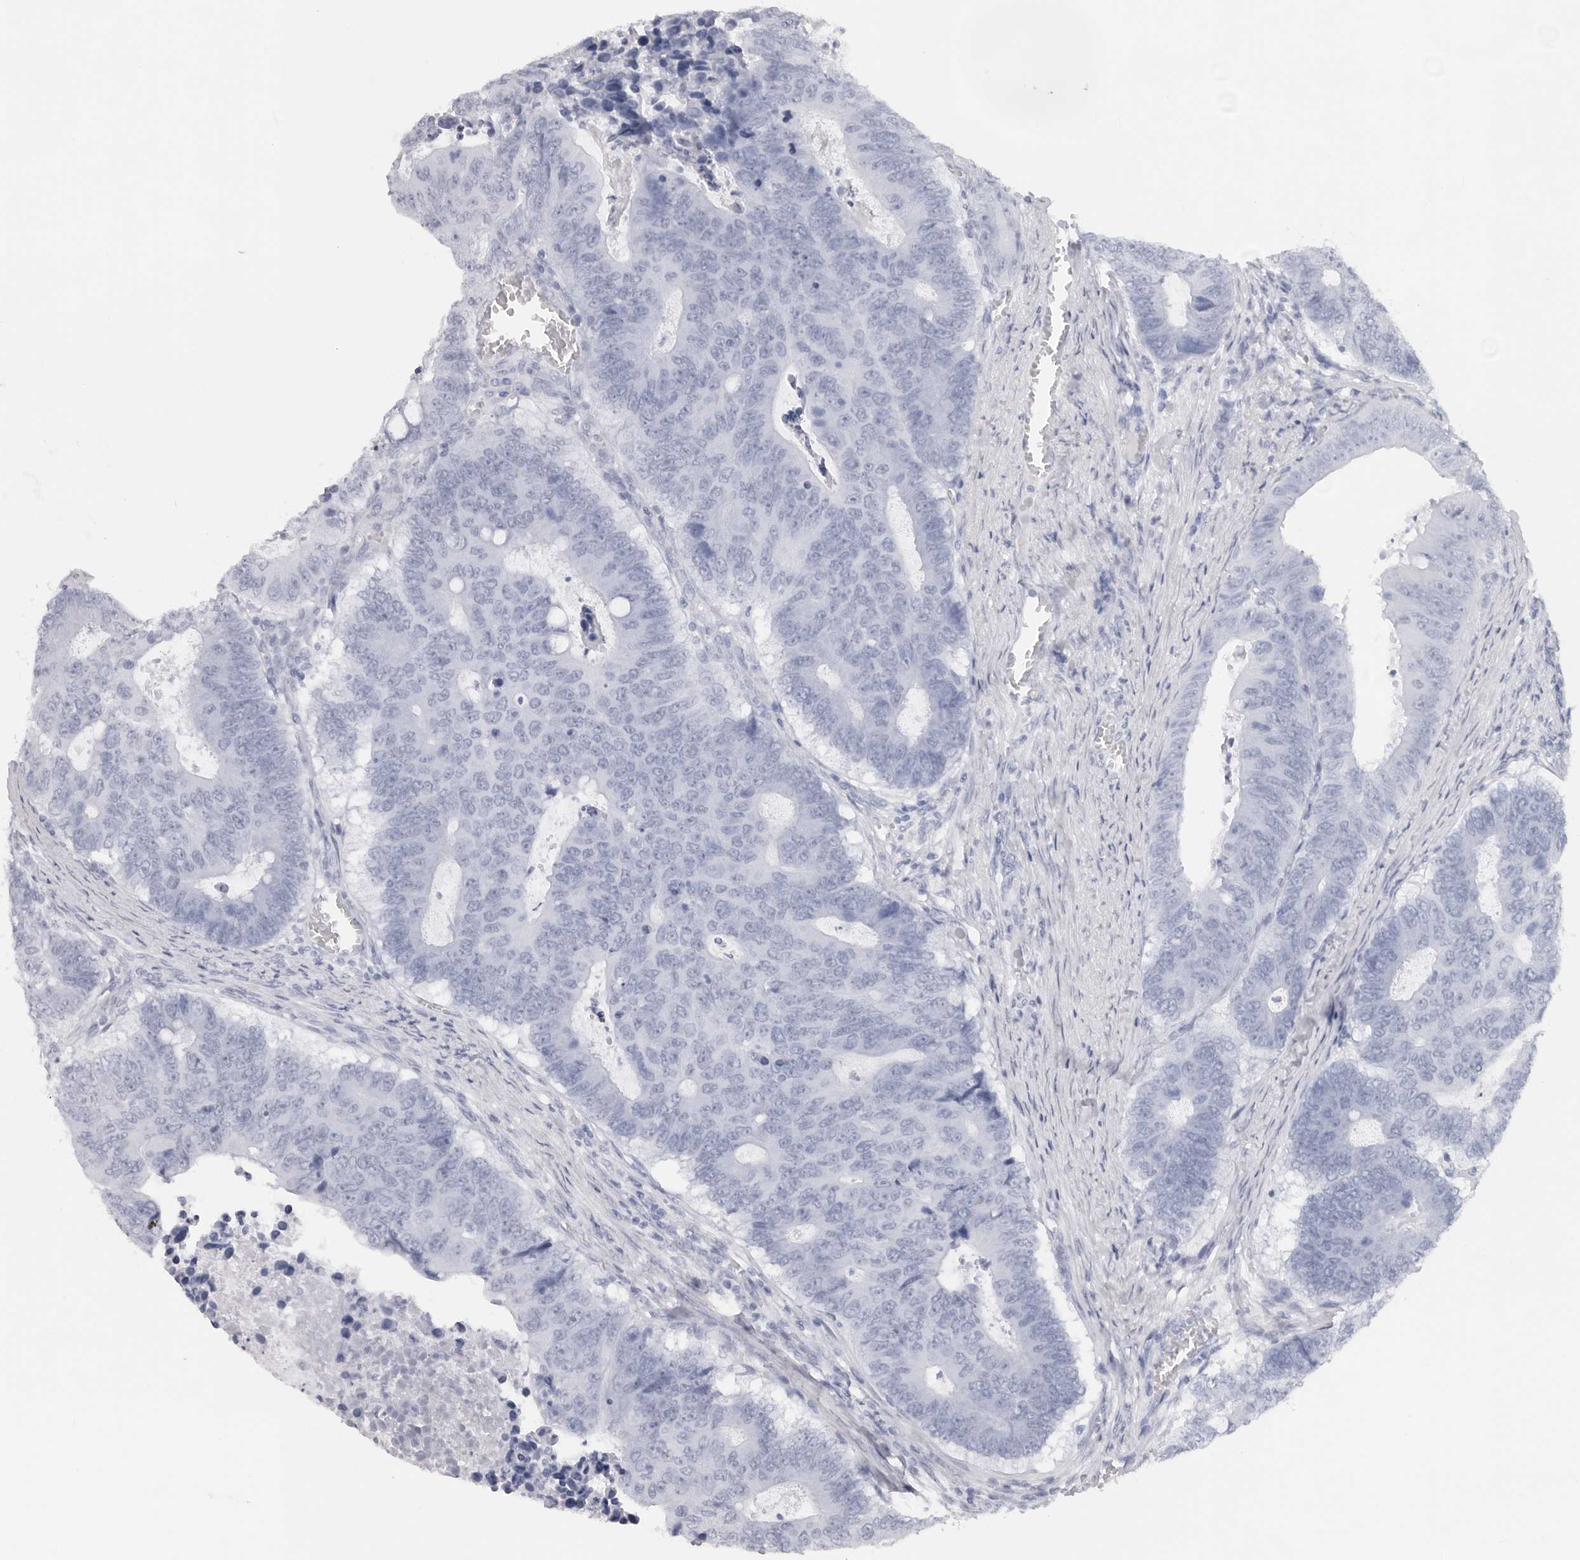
{"staining": {"intensity": "negative", "quantity": "none", "location": "none"}, "tissue": "colorectal cancer", "cell_type": "Tumor cells", "image_type": "cancer", "snomed": [{"axis": "morphology", "description": "Adenocarcinoma, NOS"}, {"axis": "topography", "description": "Colon"}], "caption": "The image reveals no significant staining in tumor cells of colorectal adenocarcinoma.", "gene": "SRGAP2", "patient": {"sex": "male", "age": 87}}